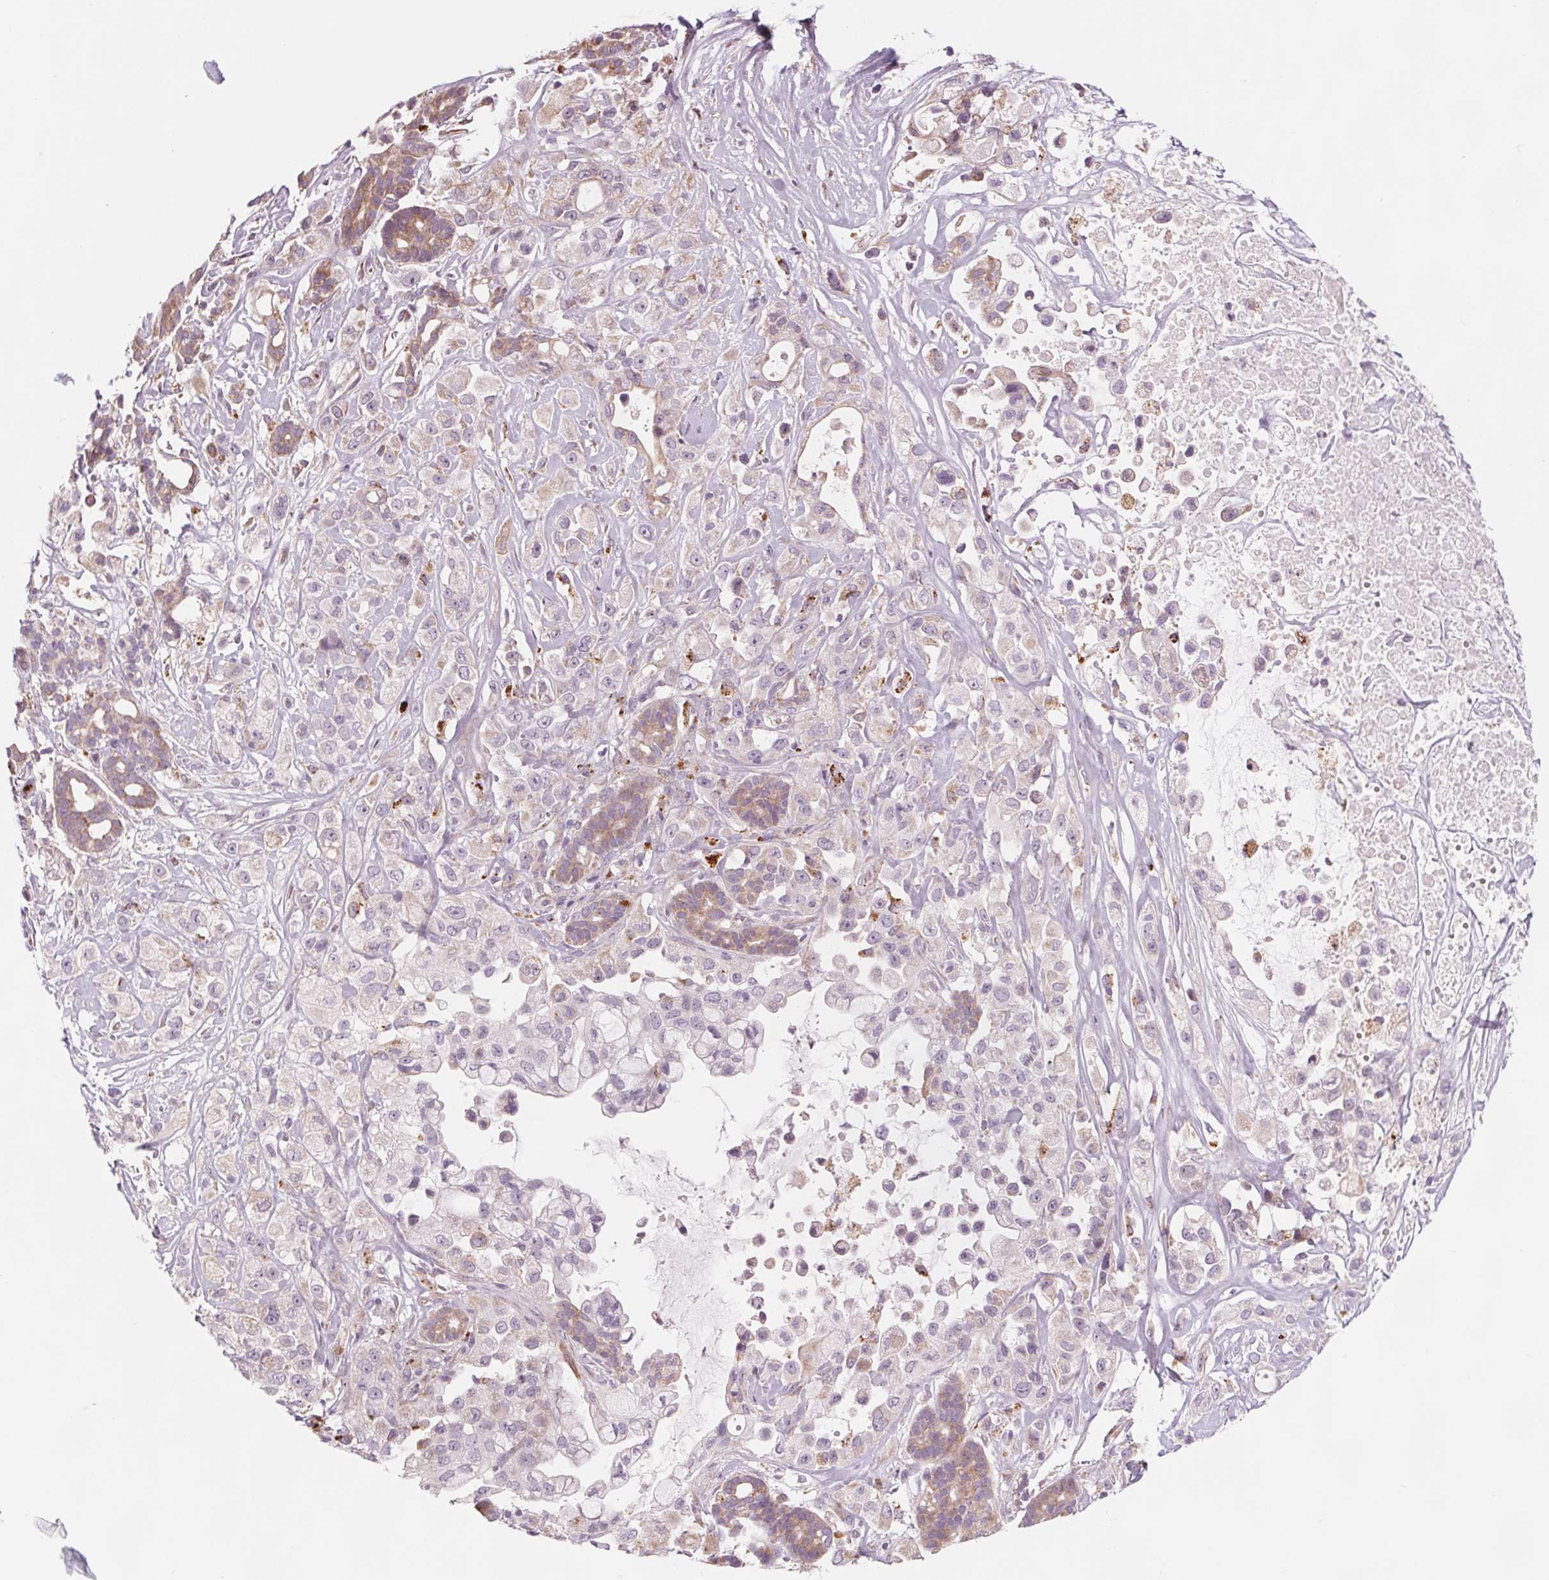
{"staining": {"intensity": "negative", "quantity": "none", "location": "none"}, "tissue": "pancreatic cancer", "cell_type": "Tumor cells", "image_type": "cancer", "snomed": [{"axis": "morphology", "description": "Adenocarcinoma, NOS"}, {"axis": "topography", "description": "Pancreas"}], "caption": "An immunohistochemistry image of adenocarcinoma (pancreatic) is shown. There is no staining in tumor cells of adenocarcinoma (pancreatic).", "gene": "SAMD5", "patient": {"sex": "male", "age": 44}}